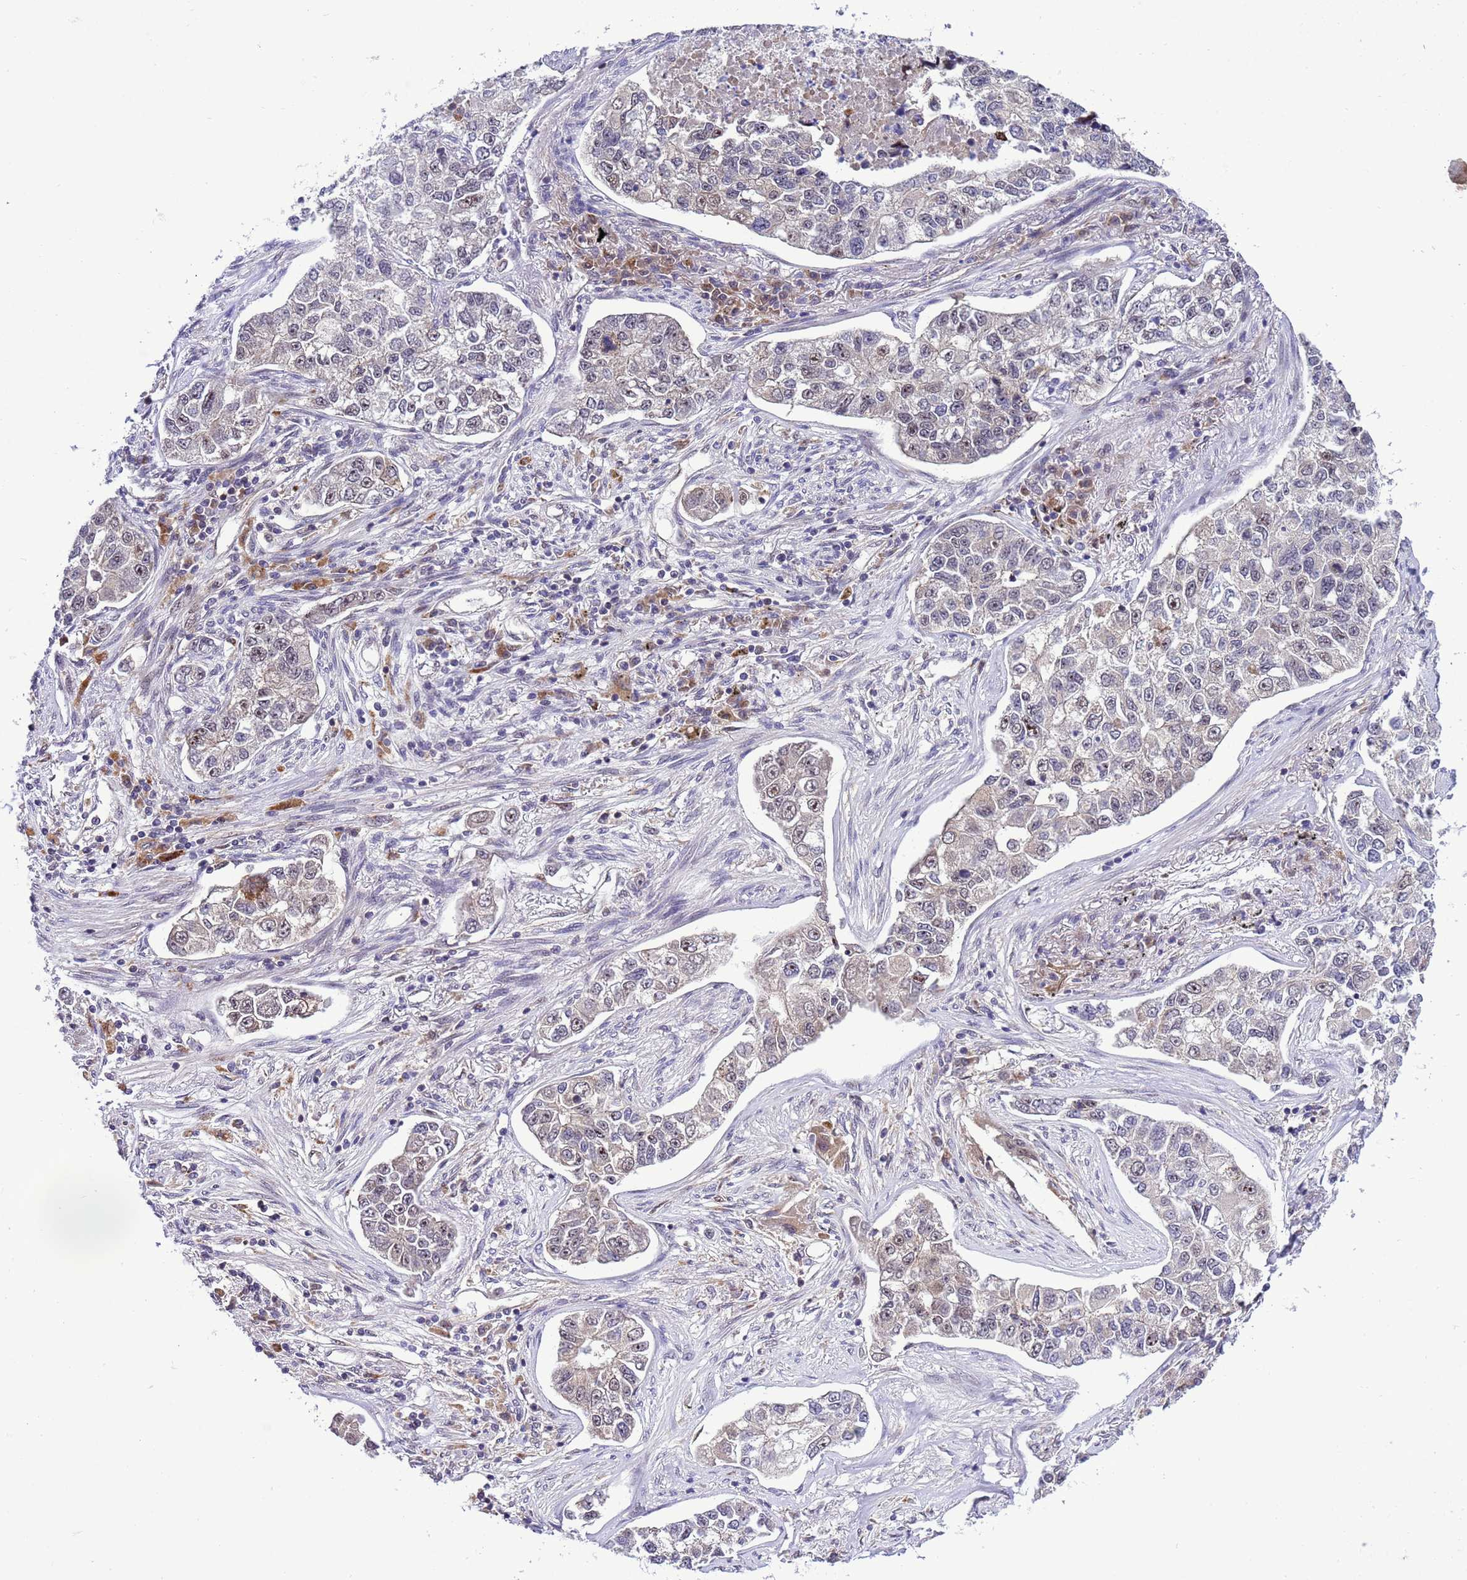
{"staining": {"intensity": "weak", "quantity": "25%-75%", "location": "nuclear"}, "tissue": "lung cancer", "cell_type": "Tumor cells", "image_type": "cancer", "snomed": [{"axis": "morphology", "description": "Adenocarcinoma, NOS"}, {"axis": "topography", "description": "Lung"}], "caption": "Lung adenocarcinoma tissue demonstrates weak nuclear positivity in about 25%-75% of tumor cells", "gene": "RASD1", "patient": {"sex": "male", "age": 49}}